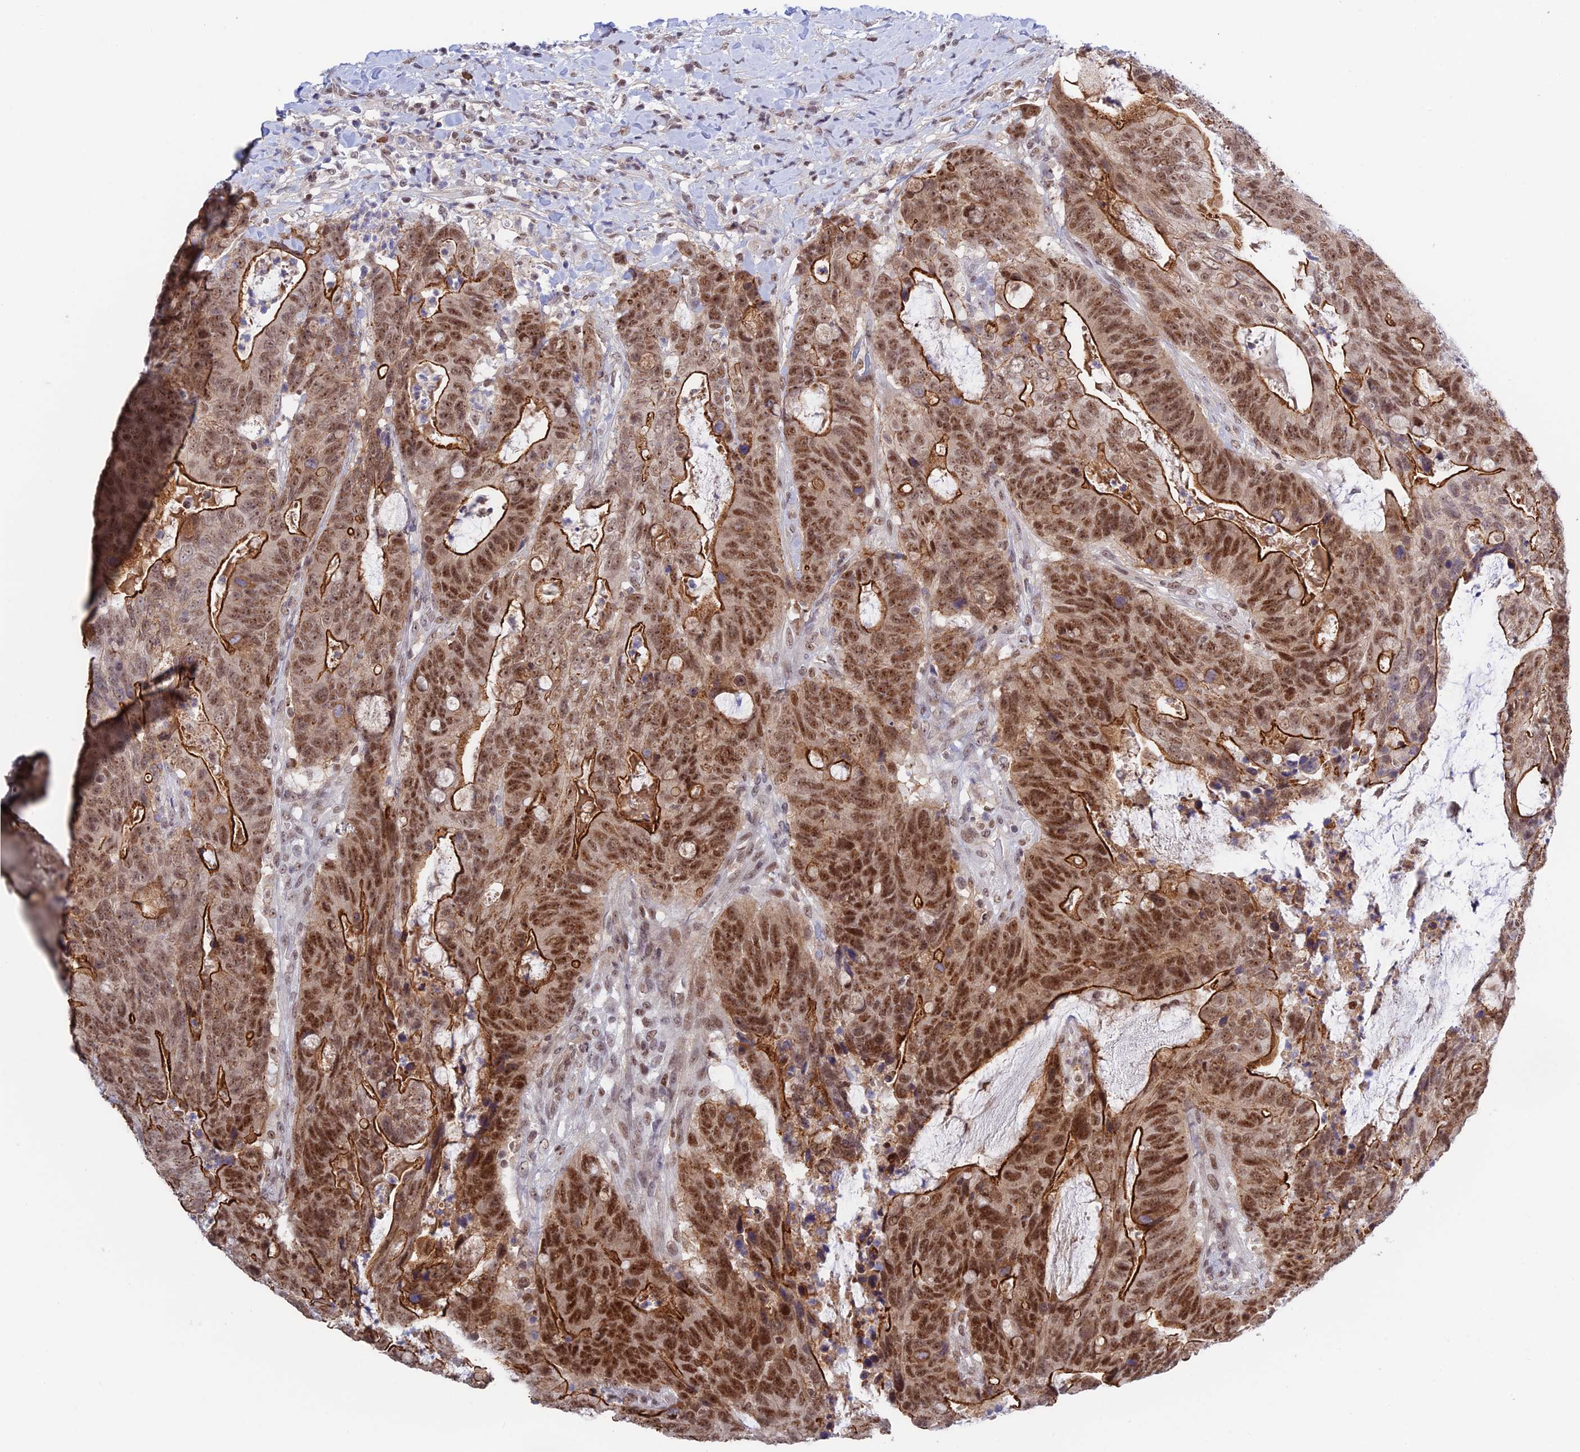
{"staining": {"intensity": "strong", "quantity": ">75%", "location": "cytoplasmic/membranous,nuclear"}, "tissue": "colorectal cancer", "cell_type": "Tumor cells", "image_type": "cancer", "snomed": [{"axis": "morphology", "description": "Adenocarcinoma, NOS"}, {"axis": "topography", "description": "Colon"}], "caption": "Immunohistochemical staining of colorectal adenocarcinoma exhibits high levels of strong cytoplasmic/membranous and nuclear protein staining in about >75% of tumor cells.", "gene": "TCEA1", "patient": {"sex": "female", "age": 82}}